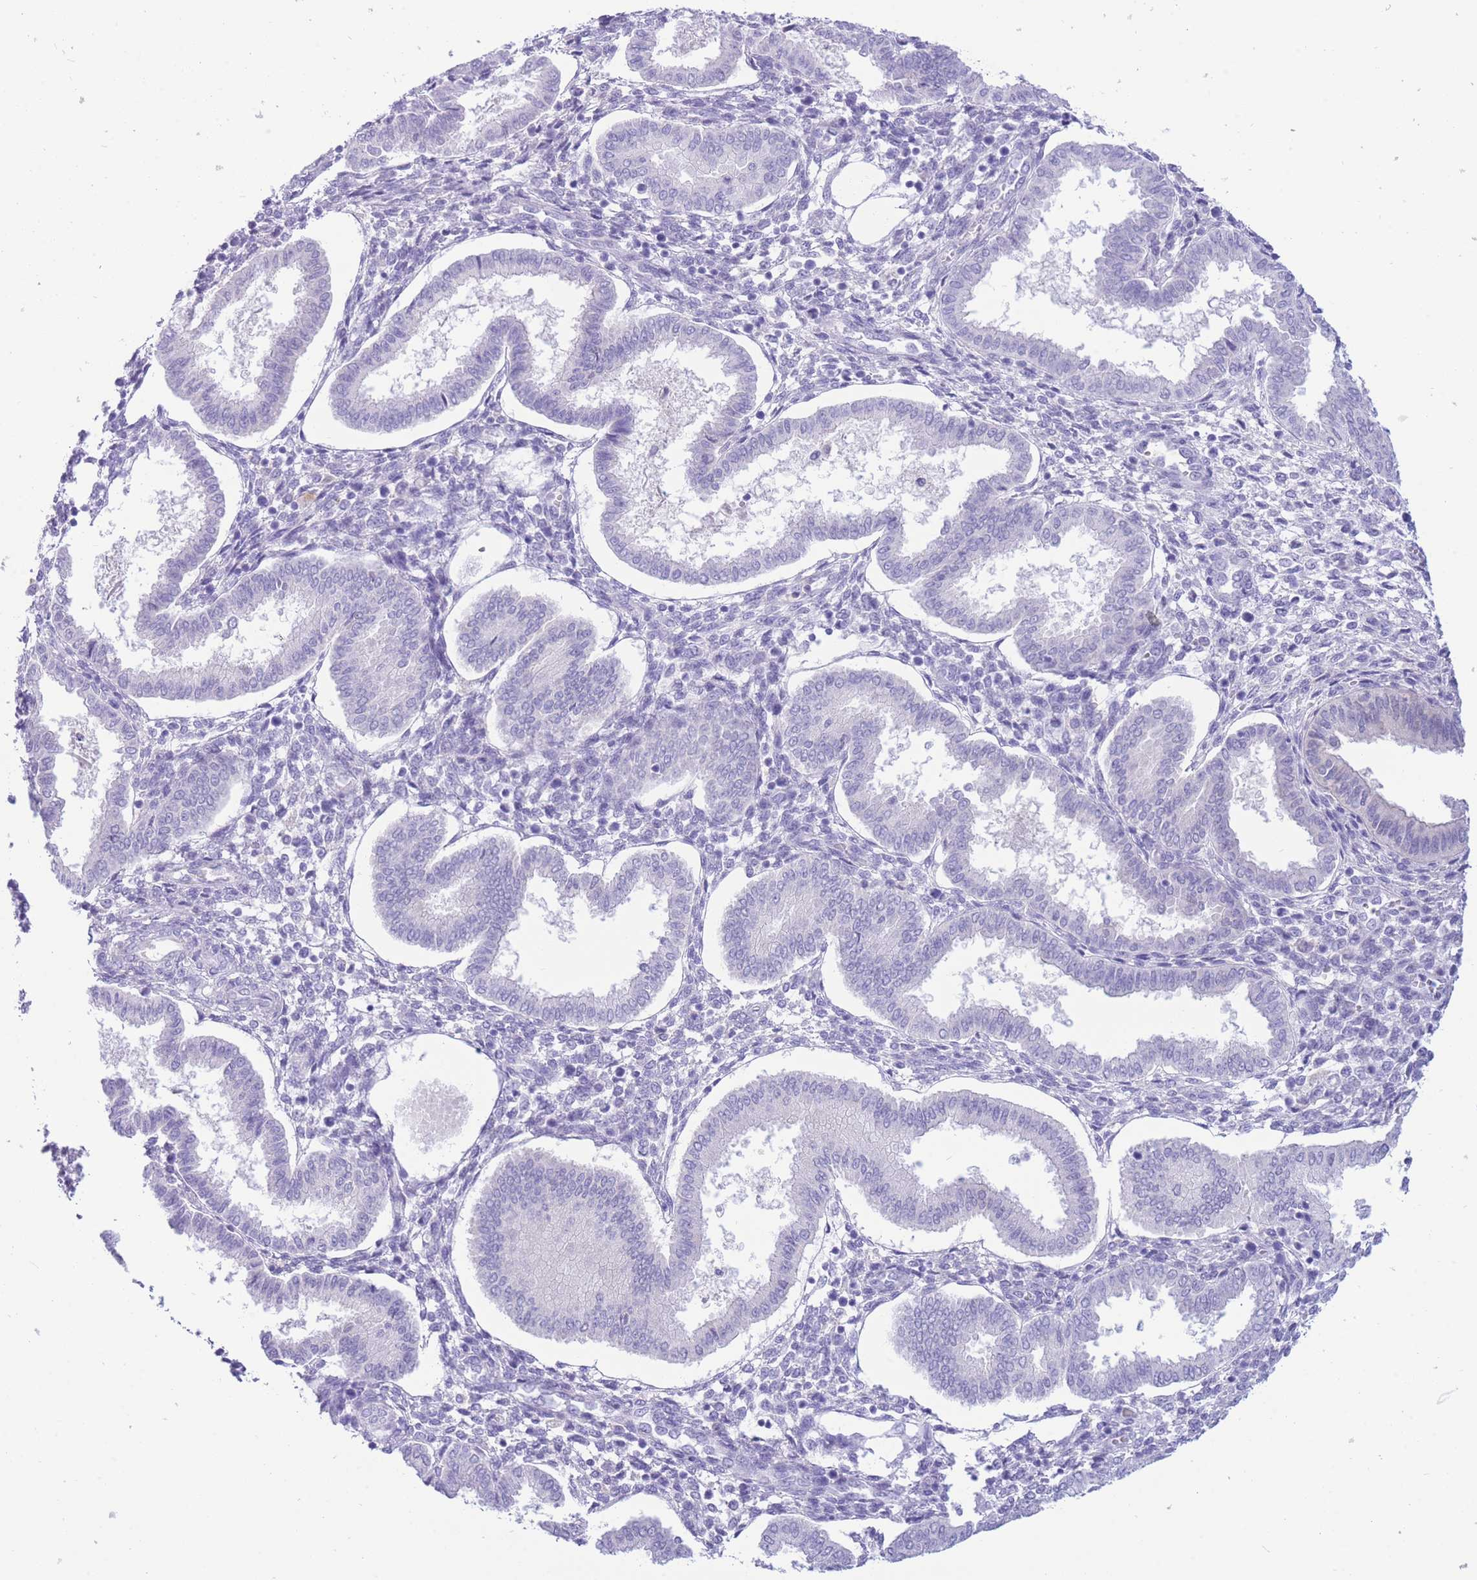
{"staining": {"intensity": "negative", "quantity": "none", "location": "none"}, "tissue": "endometrium", "cell_type": "Cells in endometrial stroma", "image_type": "normal", "snomed": [{"axis": "morphology", "description": "Normal tissue, NOS"}, {"axis": "topography", "description": "Endometrium"}], "caption": "Immunohistochemistry histopathology image of benign endometrium stained for a protein (brown), which shows no staining in cells in endometrial stroma.", "gene": "SULT1A1", "patient": {"sex": "female", "age": 24}}